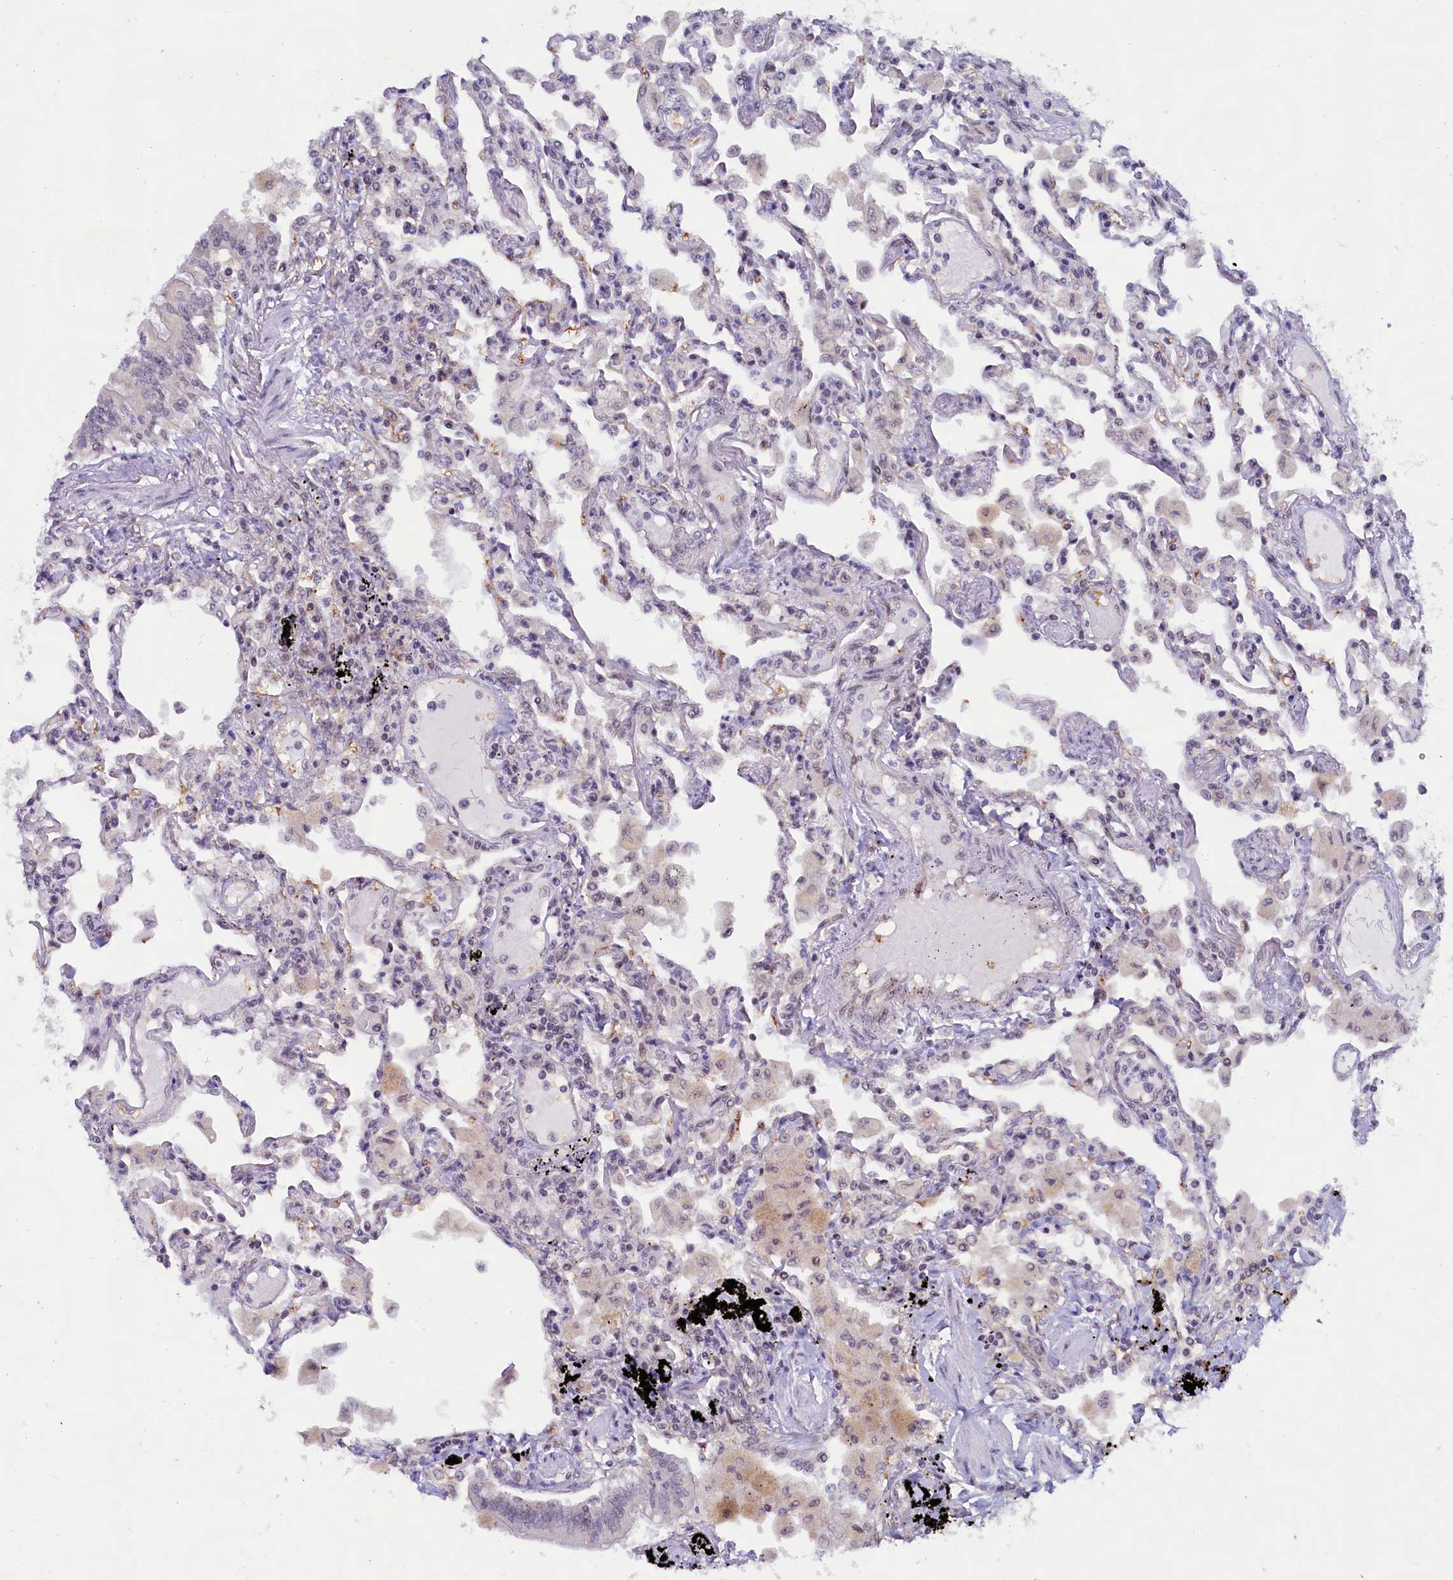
{"staining": {"intensity": "weak", "quantity": "<25%", "location": "nuclear"}, "tissue": "lung", "cell_type": "Alveolar cells", "image_type": "normal", "snomed": [{"axis": "morphology", "description": "Normal tissue, NOS"}, {"axis": "topography", "description": "Bronchus"}, {"axis": "topography", "description": "Lung"}], "caption": "Alveolar cells are negative for brown protein staining in benign lung. (DAB (3,3'-diaminobenzidine) immunohistochemistry visualized using brightfield microscopy, high magnification).", "gene": "C1D", "patient": {"sex": "female", "age": 49}}